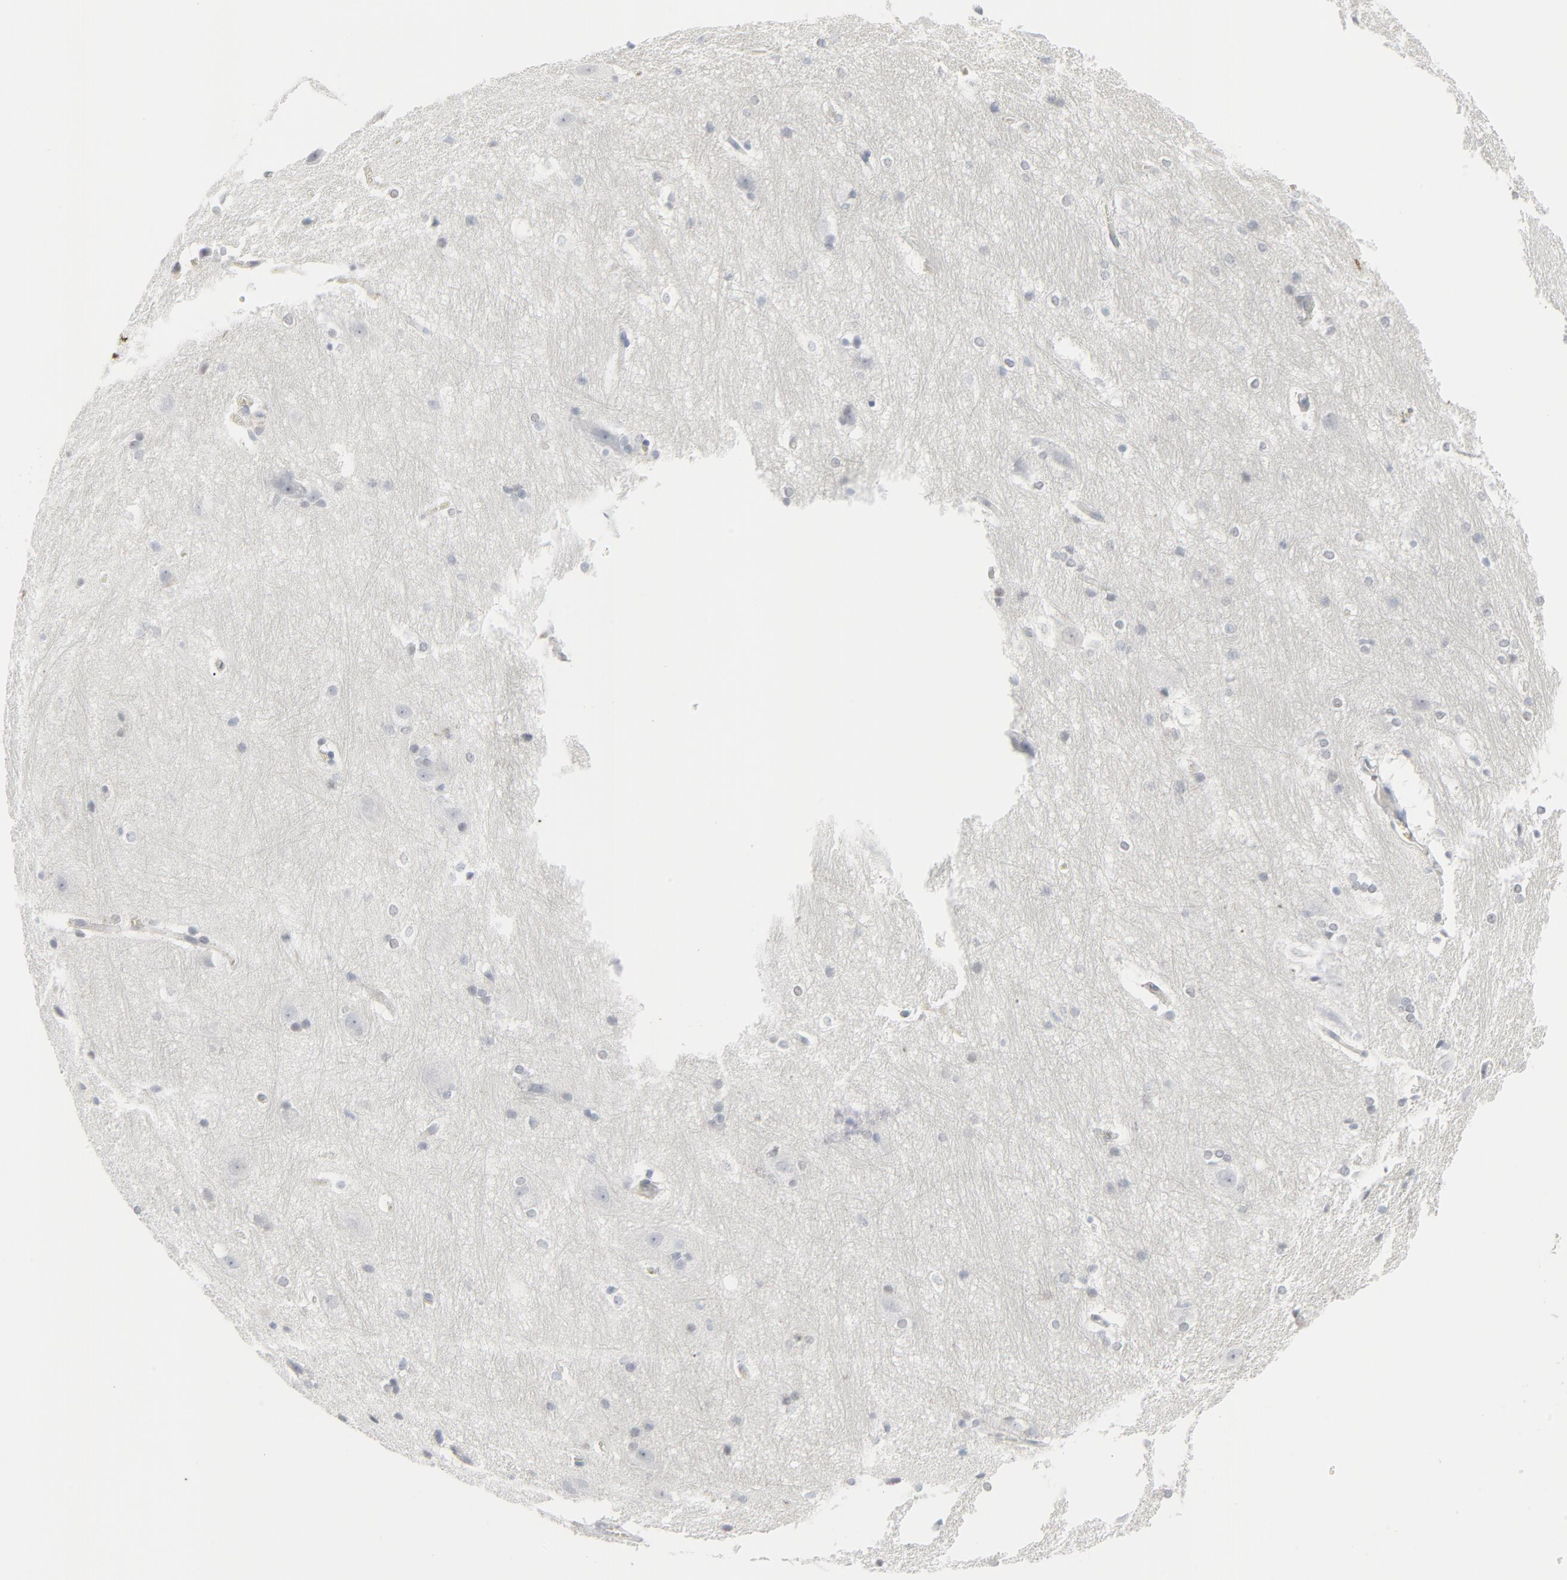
{"staining": {"intensity": "negative", "quantity": "none", "location": "none"}, "tissue": "hippocampus", "cell_type": "Glial cells", "image_type": "normal", "snomed": [{"axis": "morphology", "description": "Normal tissue, NOS"}, {"axis": "topography", "description": "Hippocampus"}], "caption": "A micrograph of human hippocampus is negative for staining in glial cells. (DAB (3,3'-diaminobenzidine) immunohistochemistry with hematoxylin counter stain).", "gene": "MITF", "patient": {"sex": "female", "age": 19}}